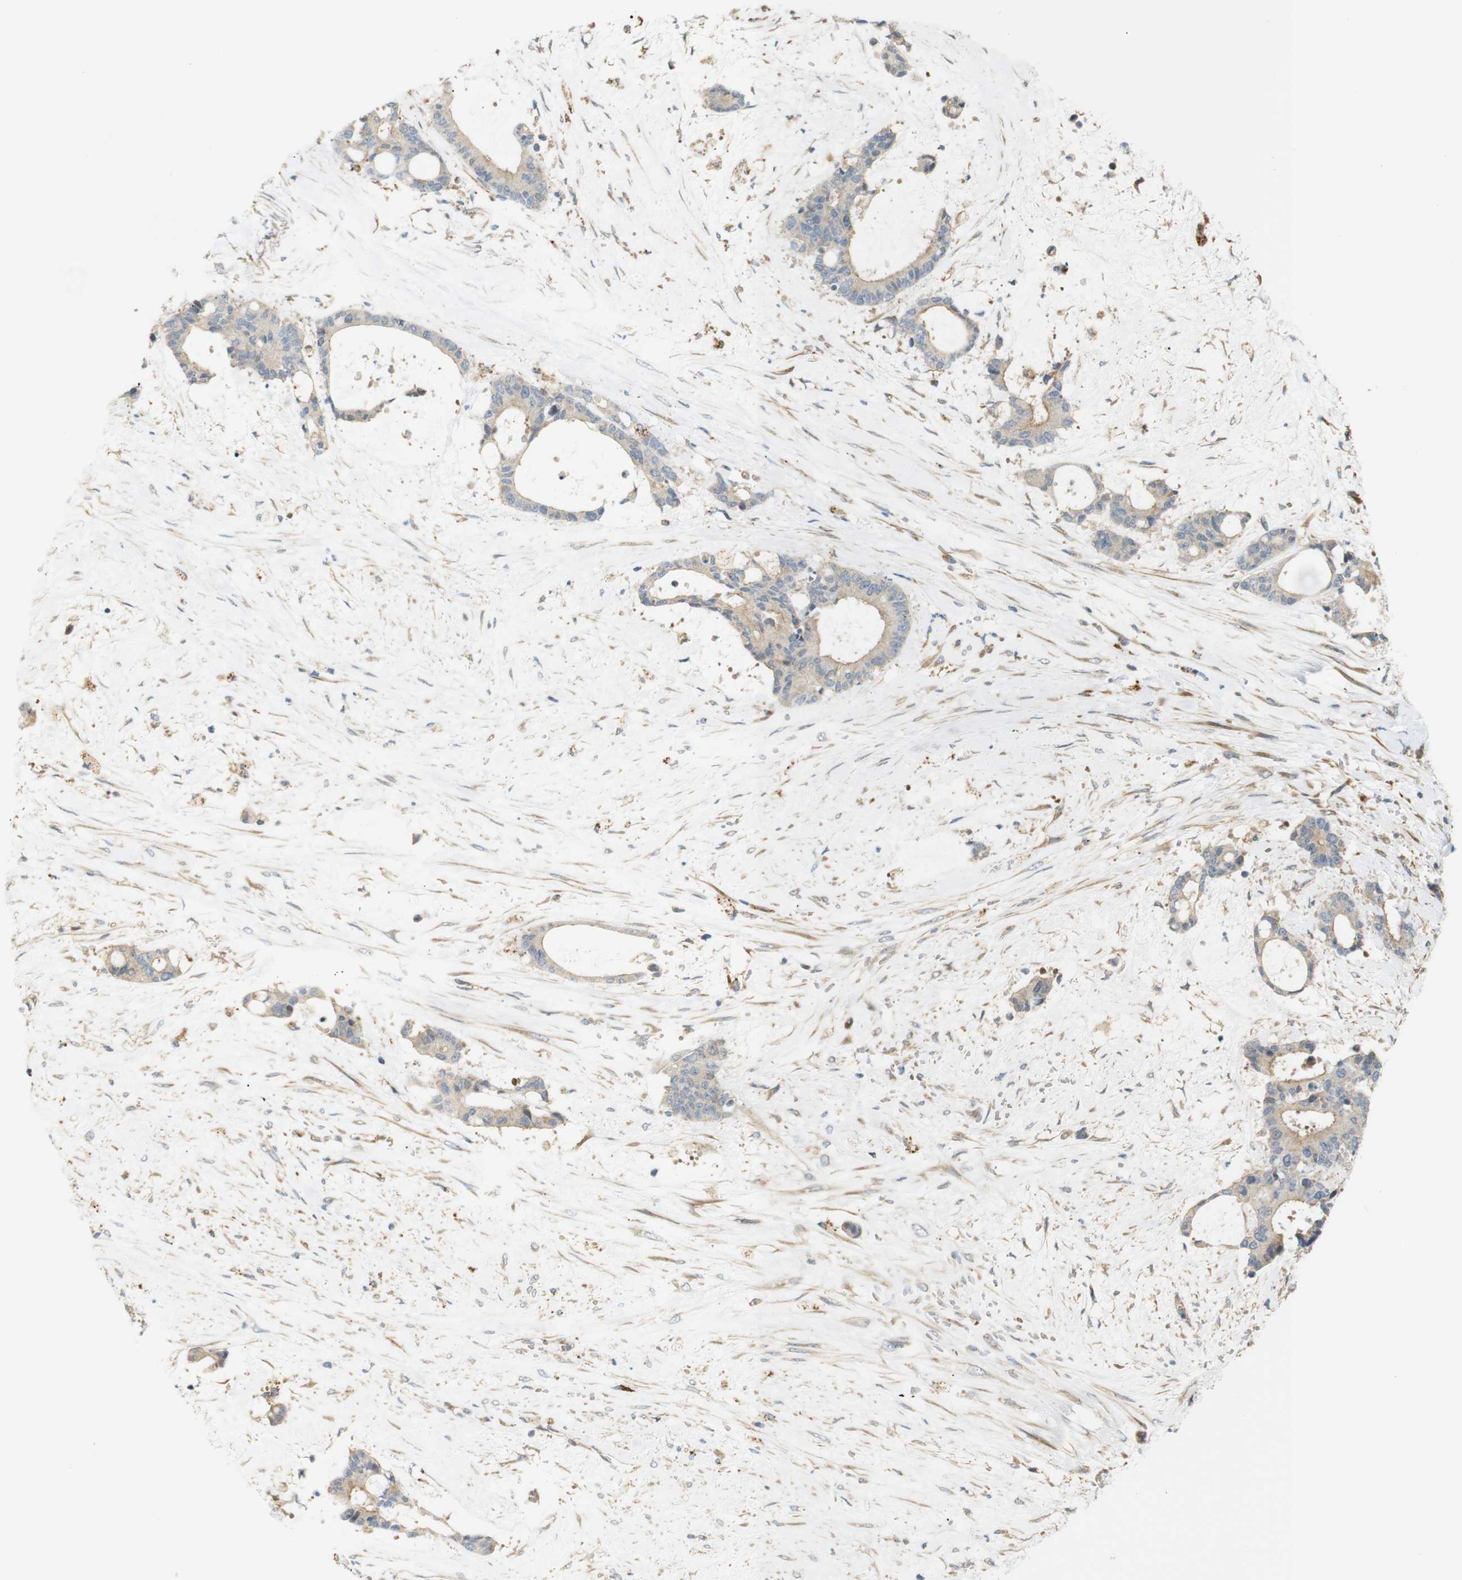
{"staining": {"intensity": "weak", "quantity": ">75%", "location": "cytoplasmic/membranous"}, "tissue": "liver cancer", "cell_type": "Tumor cells", "image_type": "cancer", "snomed": [{"axis": "morphology", "description": "Normal tissue, NOS"}, {"axis": "morphology", "description": "Cholangiocarcinoma"}, {"axis": "topography", "description": "Liver"}, {"axis": "topography", "description": "Peripheral nerve tissue"}], "caption": "IHC micrograph of neoplastic tissue: liver cancer (cholangiocarcinoma) stained using immunohistochemistry displays low levels of weak protein expression localized specifically in the cytoplasmic/membranous of tumor cells, appearing as a cytoplasmic/membranous brown color.", "gene": "RPTOR", "patient": {"sex": "female", "age": 73}}